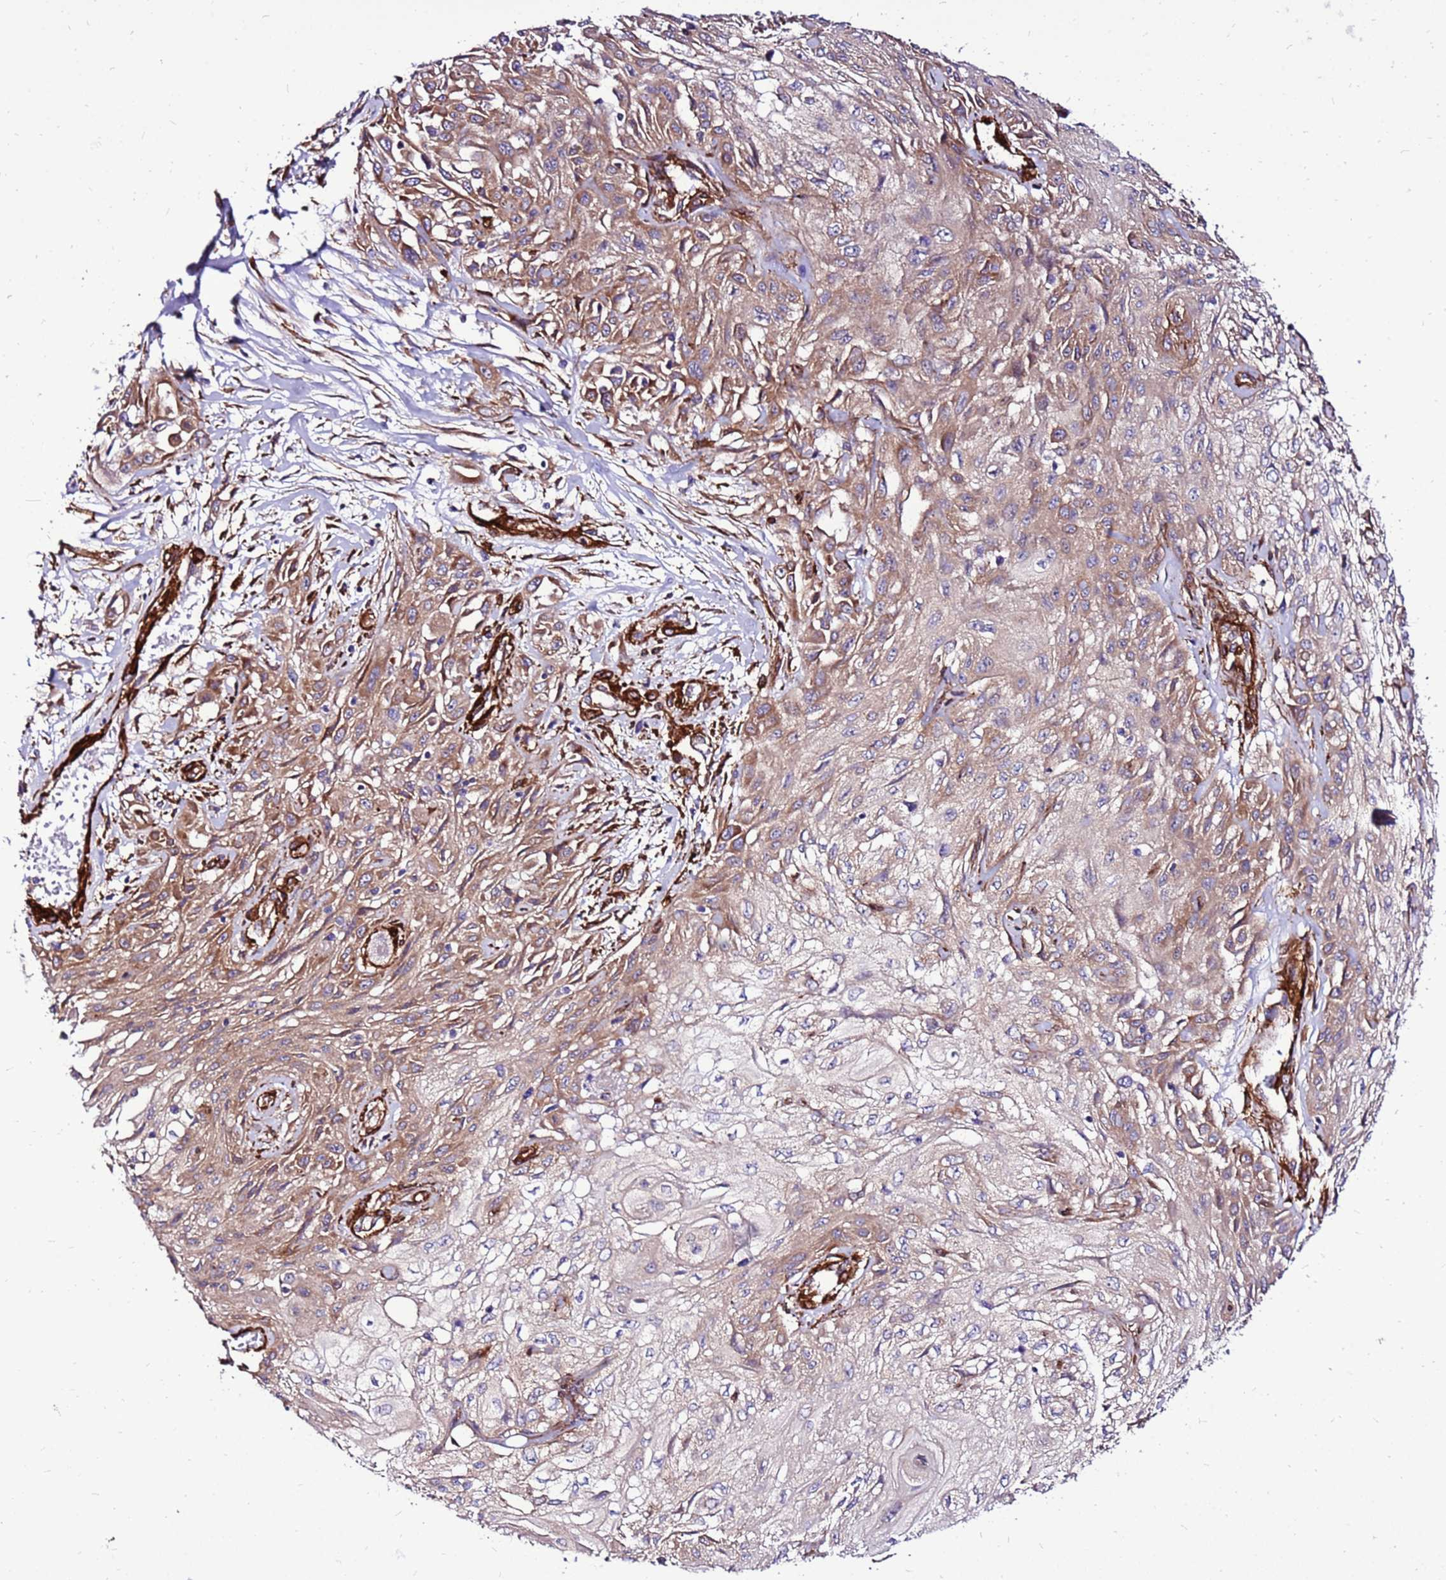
{"staining": {"intensity": "moderate", "quantity": ">75%", "location": "cytoplasmic/membranous"}, "tissue": "skin cancer", "cell_type": "Tumor cells", "image_type": "cancer", "snomed": [{"axis": "morphology", "description": "Squamous cell carcinoma, NOS"}, {"axis": "morphology", "description": "Squamous cell carcinoma, metastatic, NOS"}, {"axis": "topography", "description": "Skin"}, {"axis": "topography", "description": "Lymph node"}], "caption": "A brown stain labels moderate cytoplasmic/membranous expression of a protein in skin squamous cell carcinoma tumor cells.", "gene": "EI24", "patient": {"sex": "male", "age": 75}}